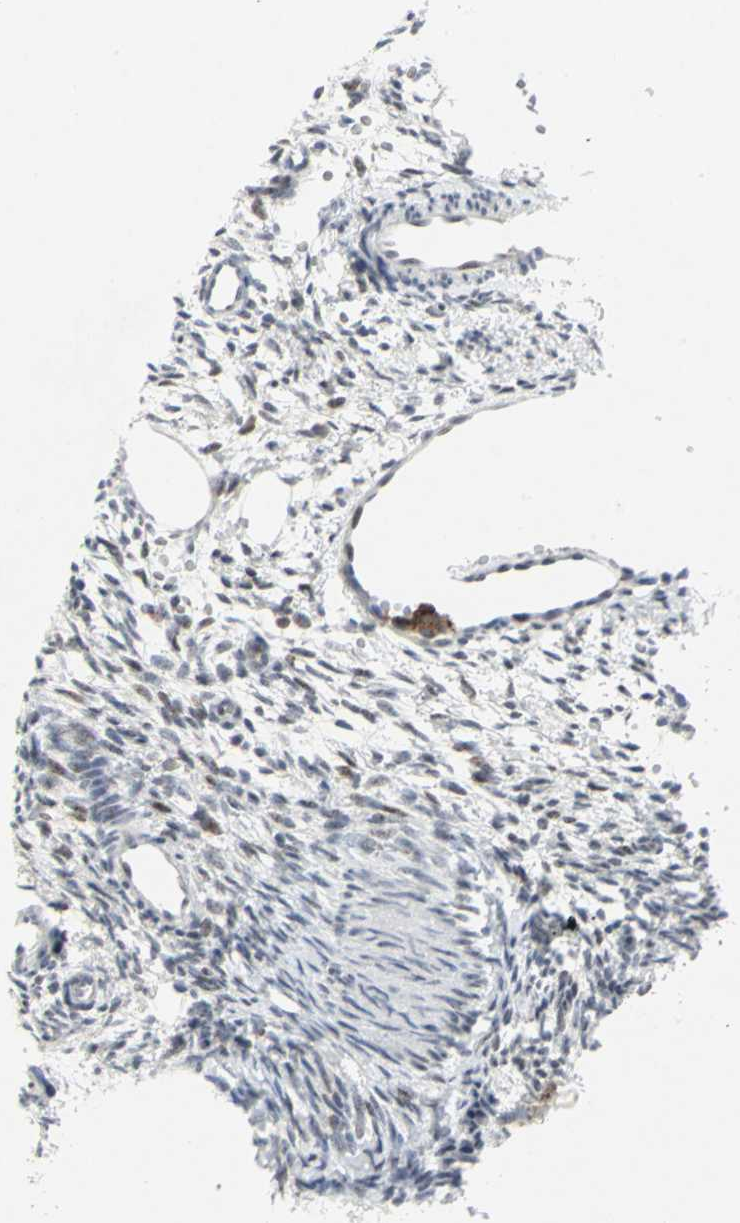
{"staining": {"intensity": "weak", "quantity": "<25%", "location": "nuclear"}, "tissue": "ovary", "cell_type": "Ovarian stroma cells", "image_type": "normal", "snomed": [{"axis": "morphology", "description": "Normal tissue, NOS"}, {"axis": "topography", "description": "Ovary"}], "caption": "Histopathology image shows no significant protein staining in ovarian stroma cells of unremarkable ovary.", "gene": "RPA1", "patient": {"sex": "female", "age": 35}}